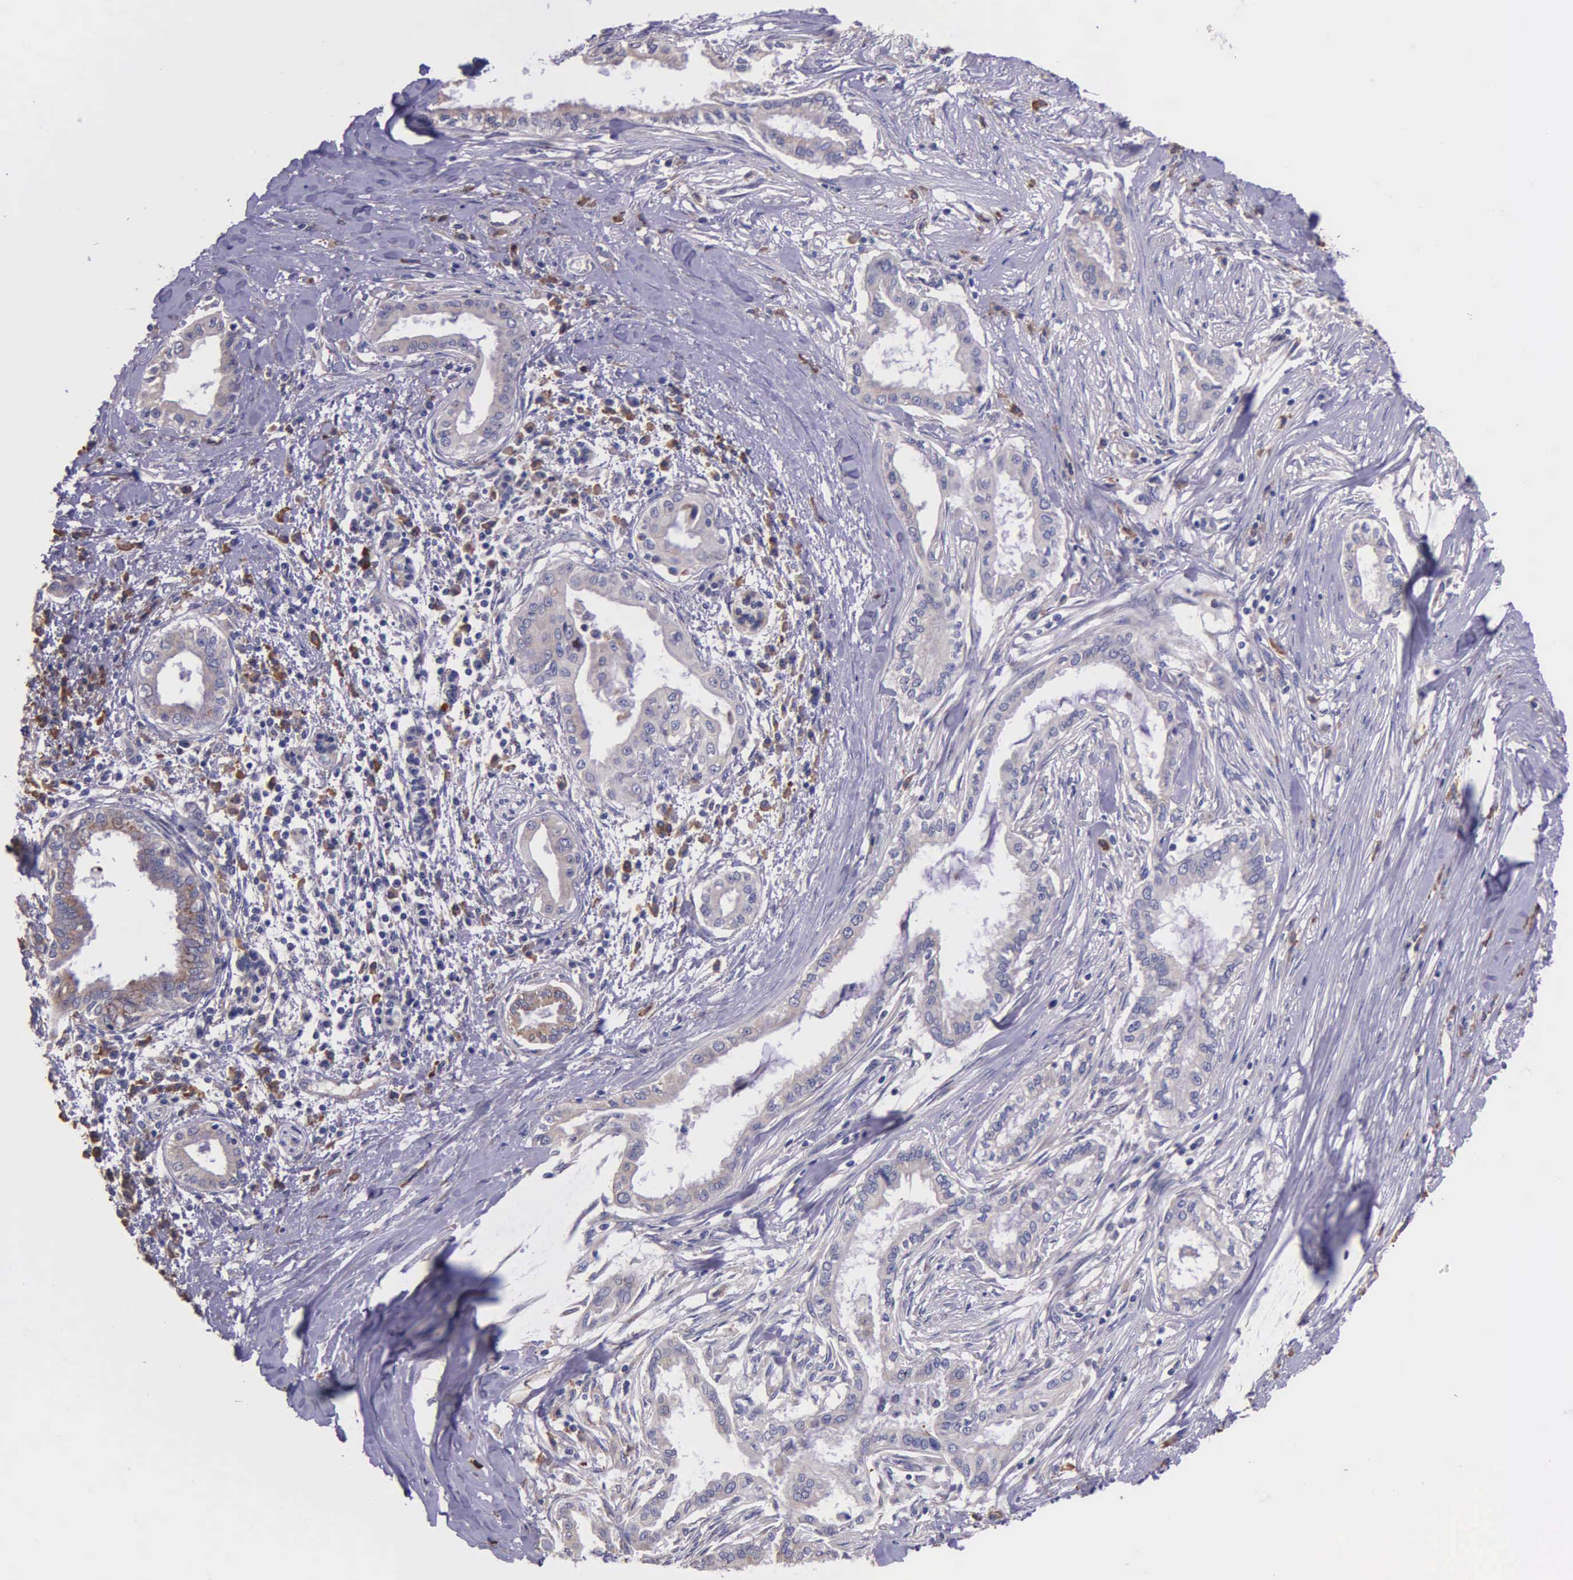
{"staining": {"intensity": "weak", "quantity": ">75%", "location": "cytoplasmic/membranous"}, "tissue": "pancreatic cancer", "cell_type": "Tumor cells", "image_type": "cancer", "snomed": [{"axis": "morphology", "description": "Adenocarcinoma, NOS"}, {"axis": "topography", "description": "Pancreas"}], "caption": "Approximately >75% of tumor cells in pancreatic cancer (adenocarcinoma) demonstrate weak cytoplasmic/membranous protein positivity as visualized by brown immunohistochemical staining.", "gene": "ZC3H12B", "patient": {"sex": "female", "age": 64}}